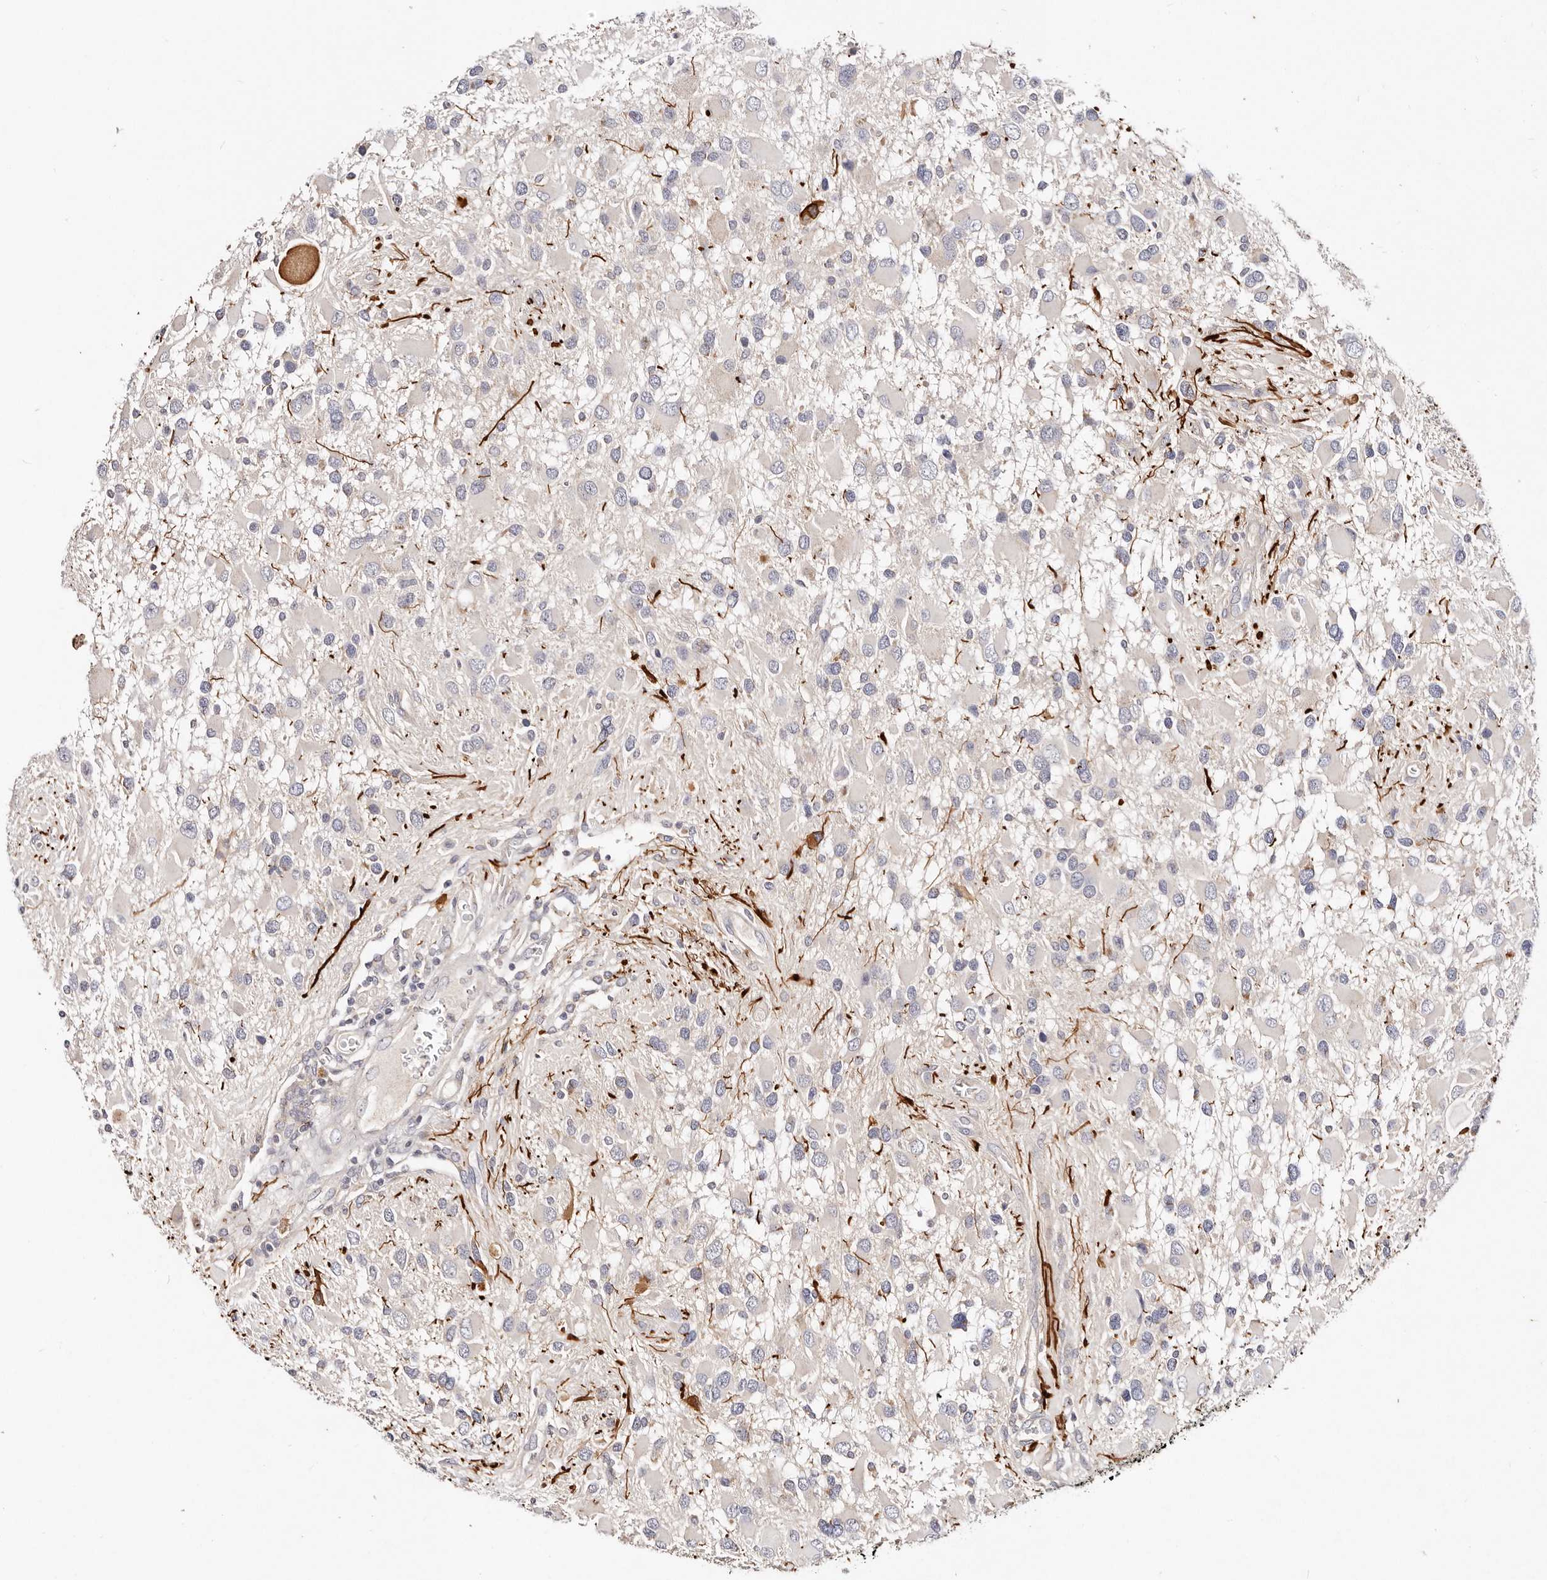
{"staining": {"intensity": "negative", "quantity": "none", "location": "none"}, "tissue": "glioma", "cell_type": "Tumor cells", "image_type": "cancer", "snomed": [{"axis": "morphology", "description": "Glioma, malignant, High grade"}, {"axis": "topography", "description": "Brain"}], "caption": "Micrograph shows no protein positivity in tumor cells of malignant glioma (high-grade) tissue. (DAB (3,3'-diaminobenzidine) immunohistochemistry (IHC) with hematoxylin counter stain).", "gene": "VIPAS39", "patient": {"sex": "male", "age": 53}}